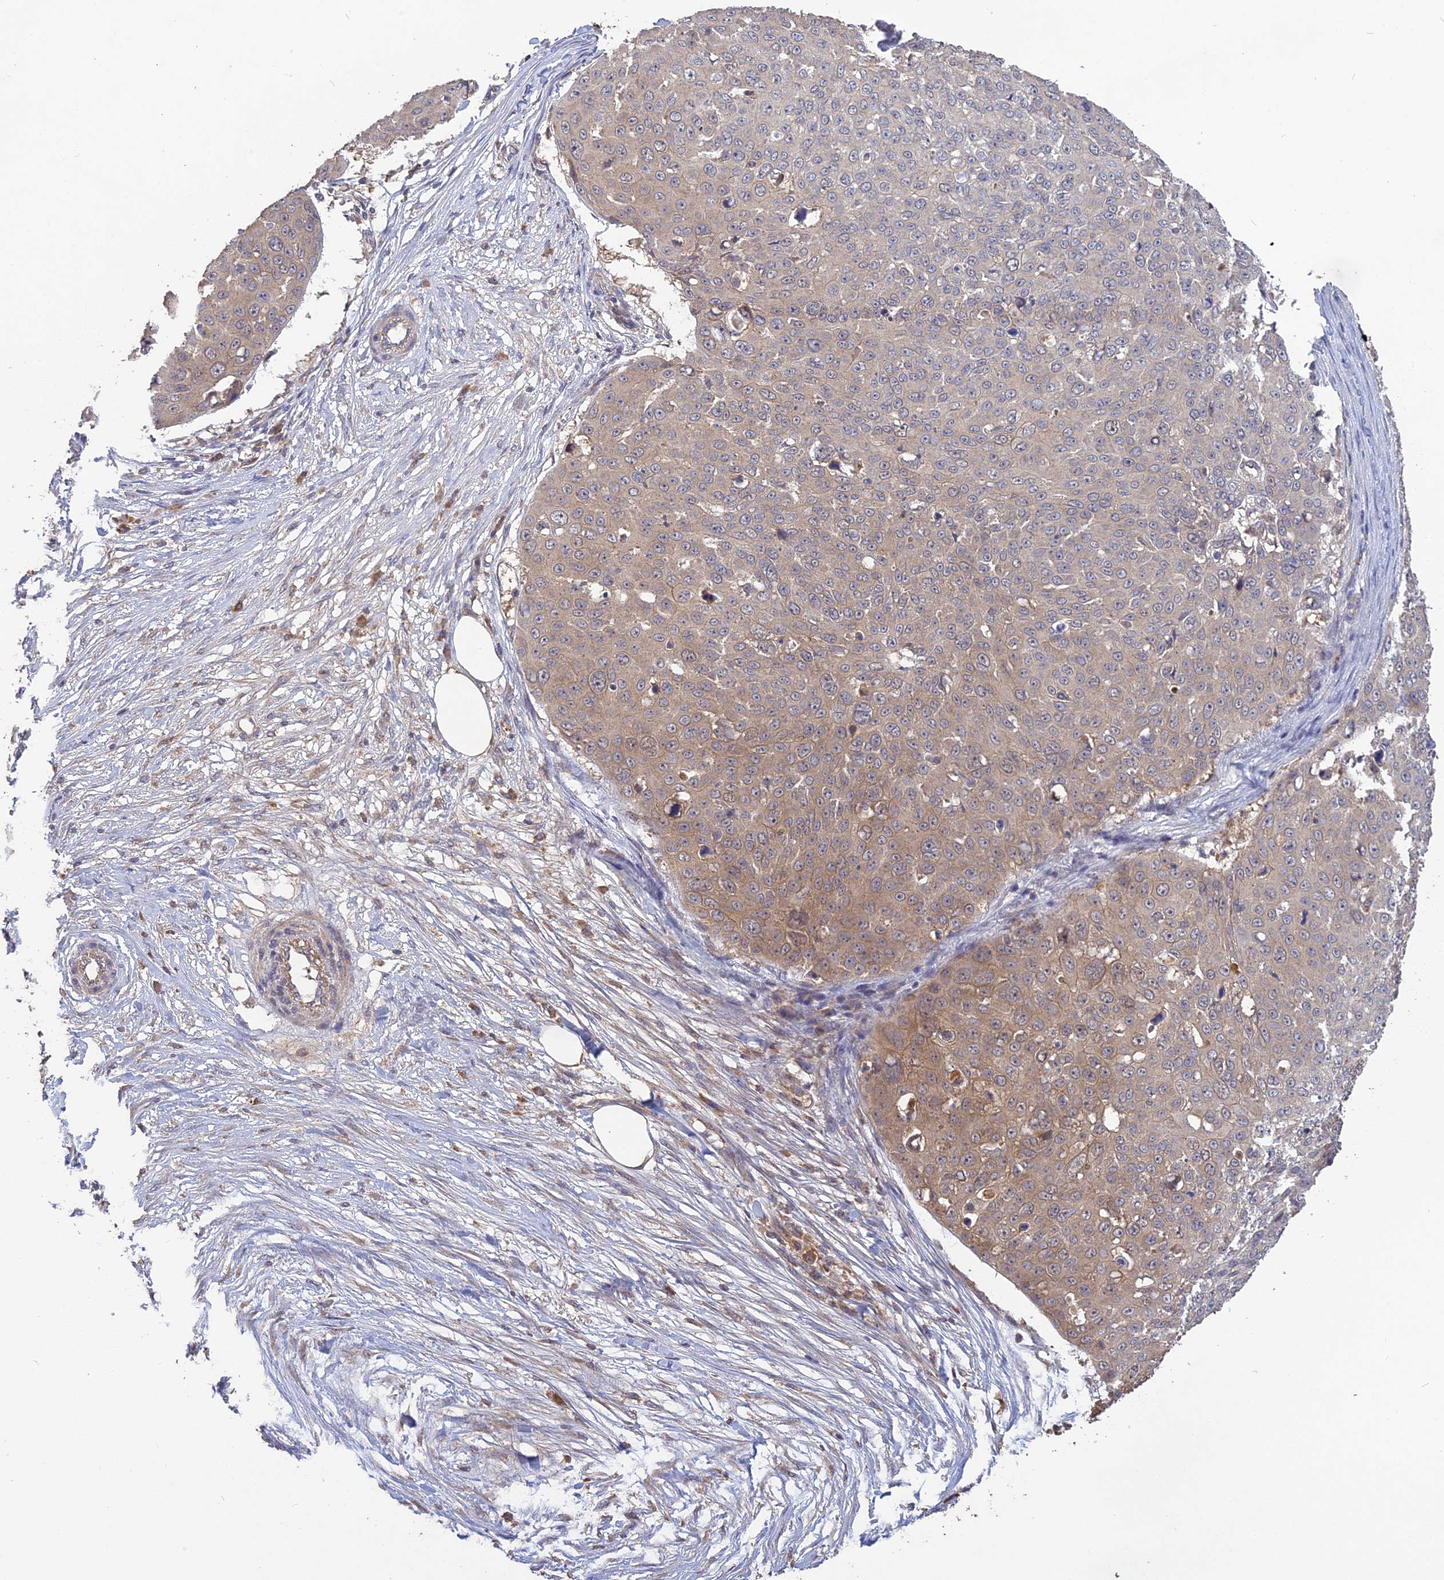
{"staining": {"intensity": "weak", "quantity": "25%-75%", "location": "cytoplasmic/membranous"}, "tissue": "skin cancer", "cell_type": "Tumor cells", "image_type": "cancer", "snomed": [{"axis": "morphology", "description": "Squamous cell carcinoma, NOS"}, {"axis": "topography", "description": "Skin"}], "caption": "Skin squamous cell carcinoma stained for a protein displays weak cytoplasmic/membranous positivity in tumor cells.", "gene": "ARHGAP40", "patient": {"sex": "male", "age": 71}}